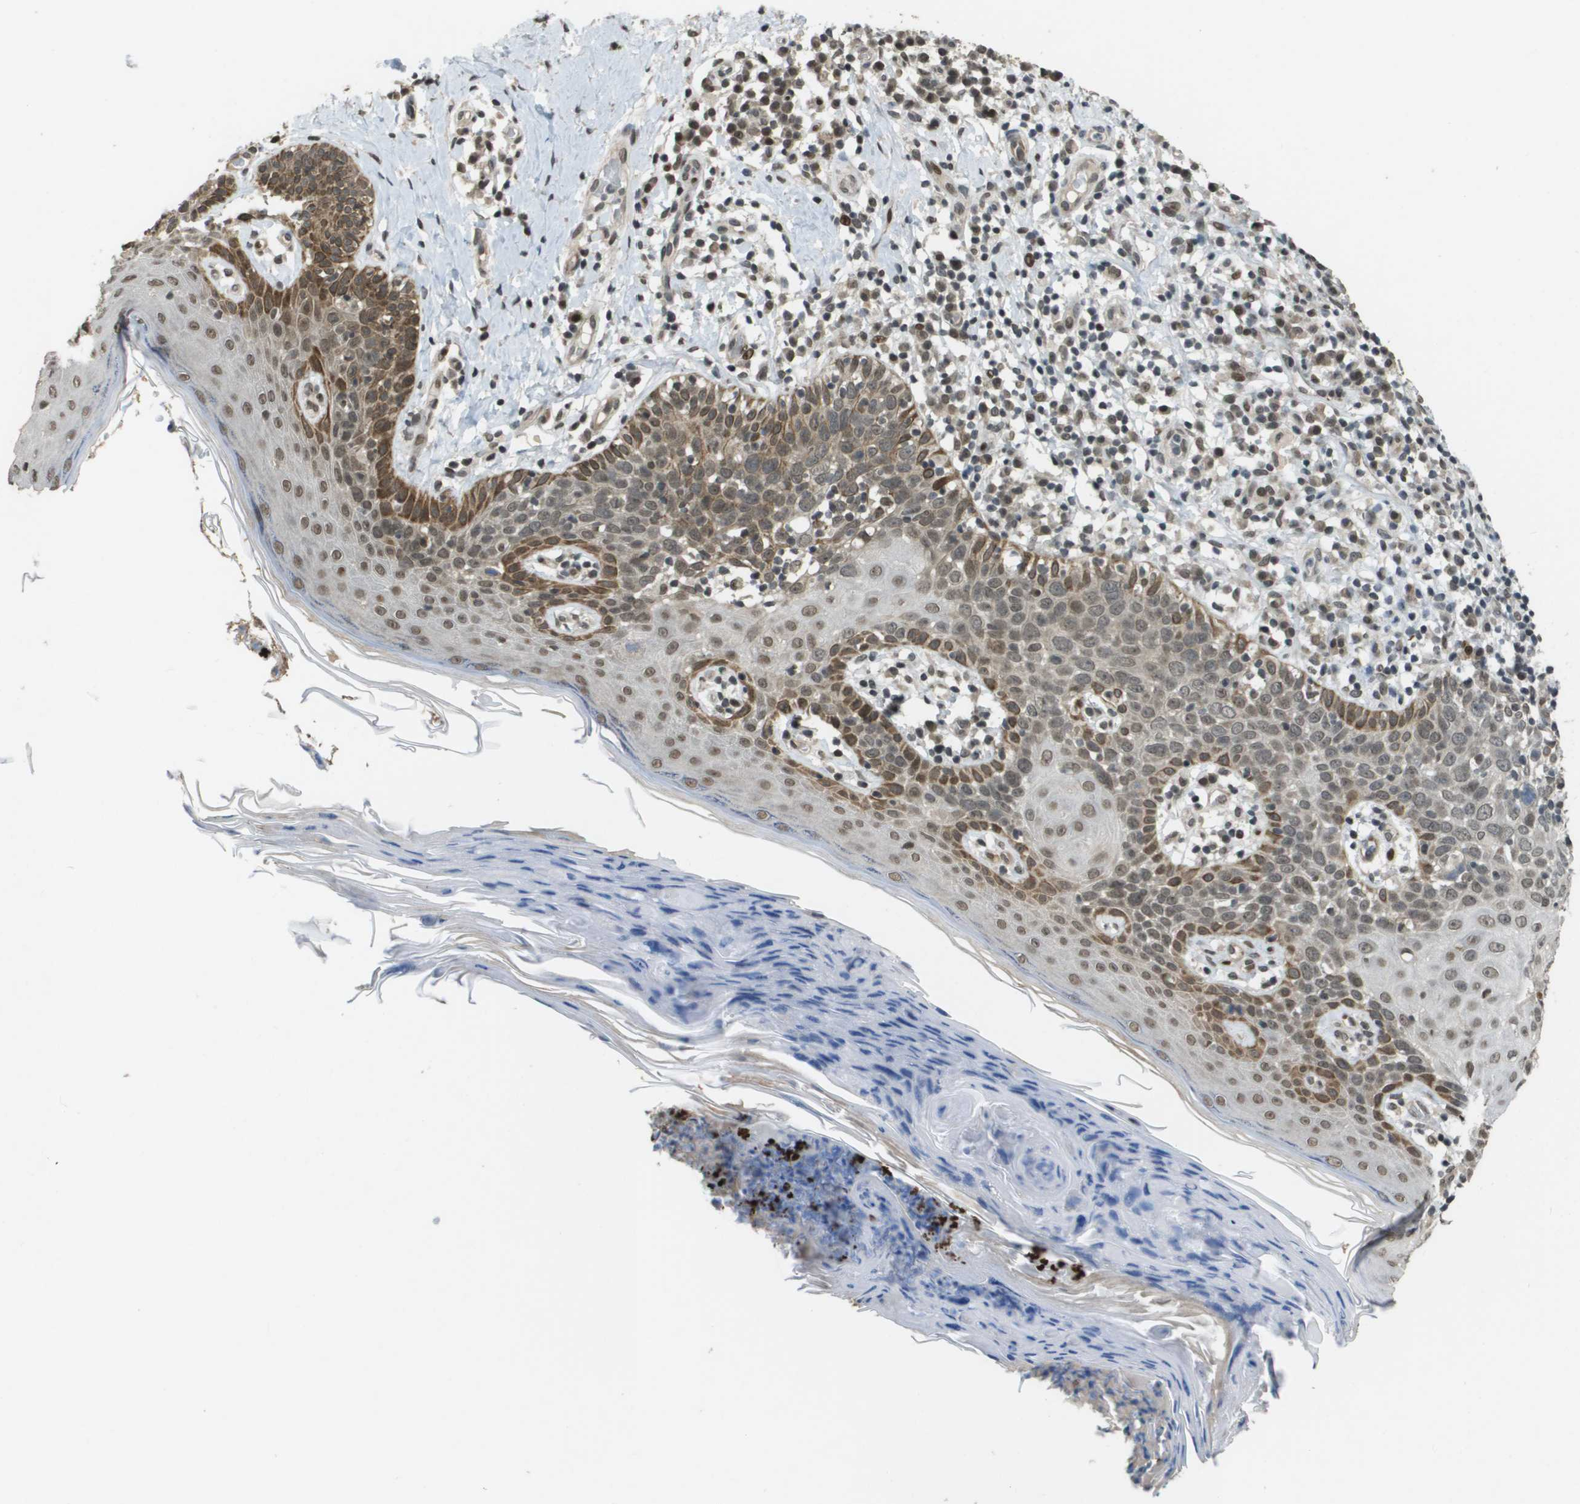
{"staining": {"intensity": "moderate", "quantity": ">75%", "location": "cytoplasmic/membranous,nuclear"}, "tissue": "skin cancer", "cell_type": "Tumor cells", "image_type": "cancer", "snomed": [{"axis": "morphology", "description": "Squamous cell carcinoma in situ, NOS"}, {"axis": "morphology", "description": "Squamous cell carcinoma, NOS"}, {"axis": "topography", "description": "Skin"}], "caption": "Tumor cells exhibit medium levels of moderate cytoplasmic/membranous and nuclear staining in about >75% of cells in skin squamous cell carcinoma in situ.", "gene": "KAT5", "patient": {"sex": "male", "age": 93}}